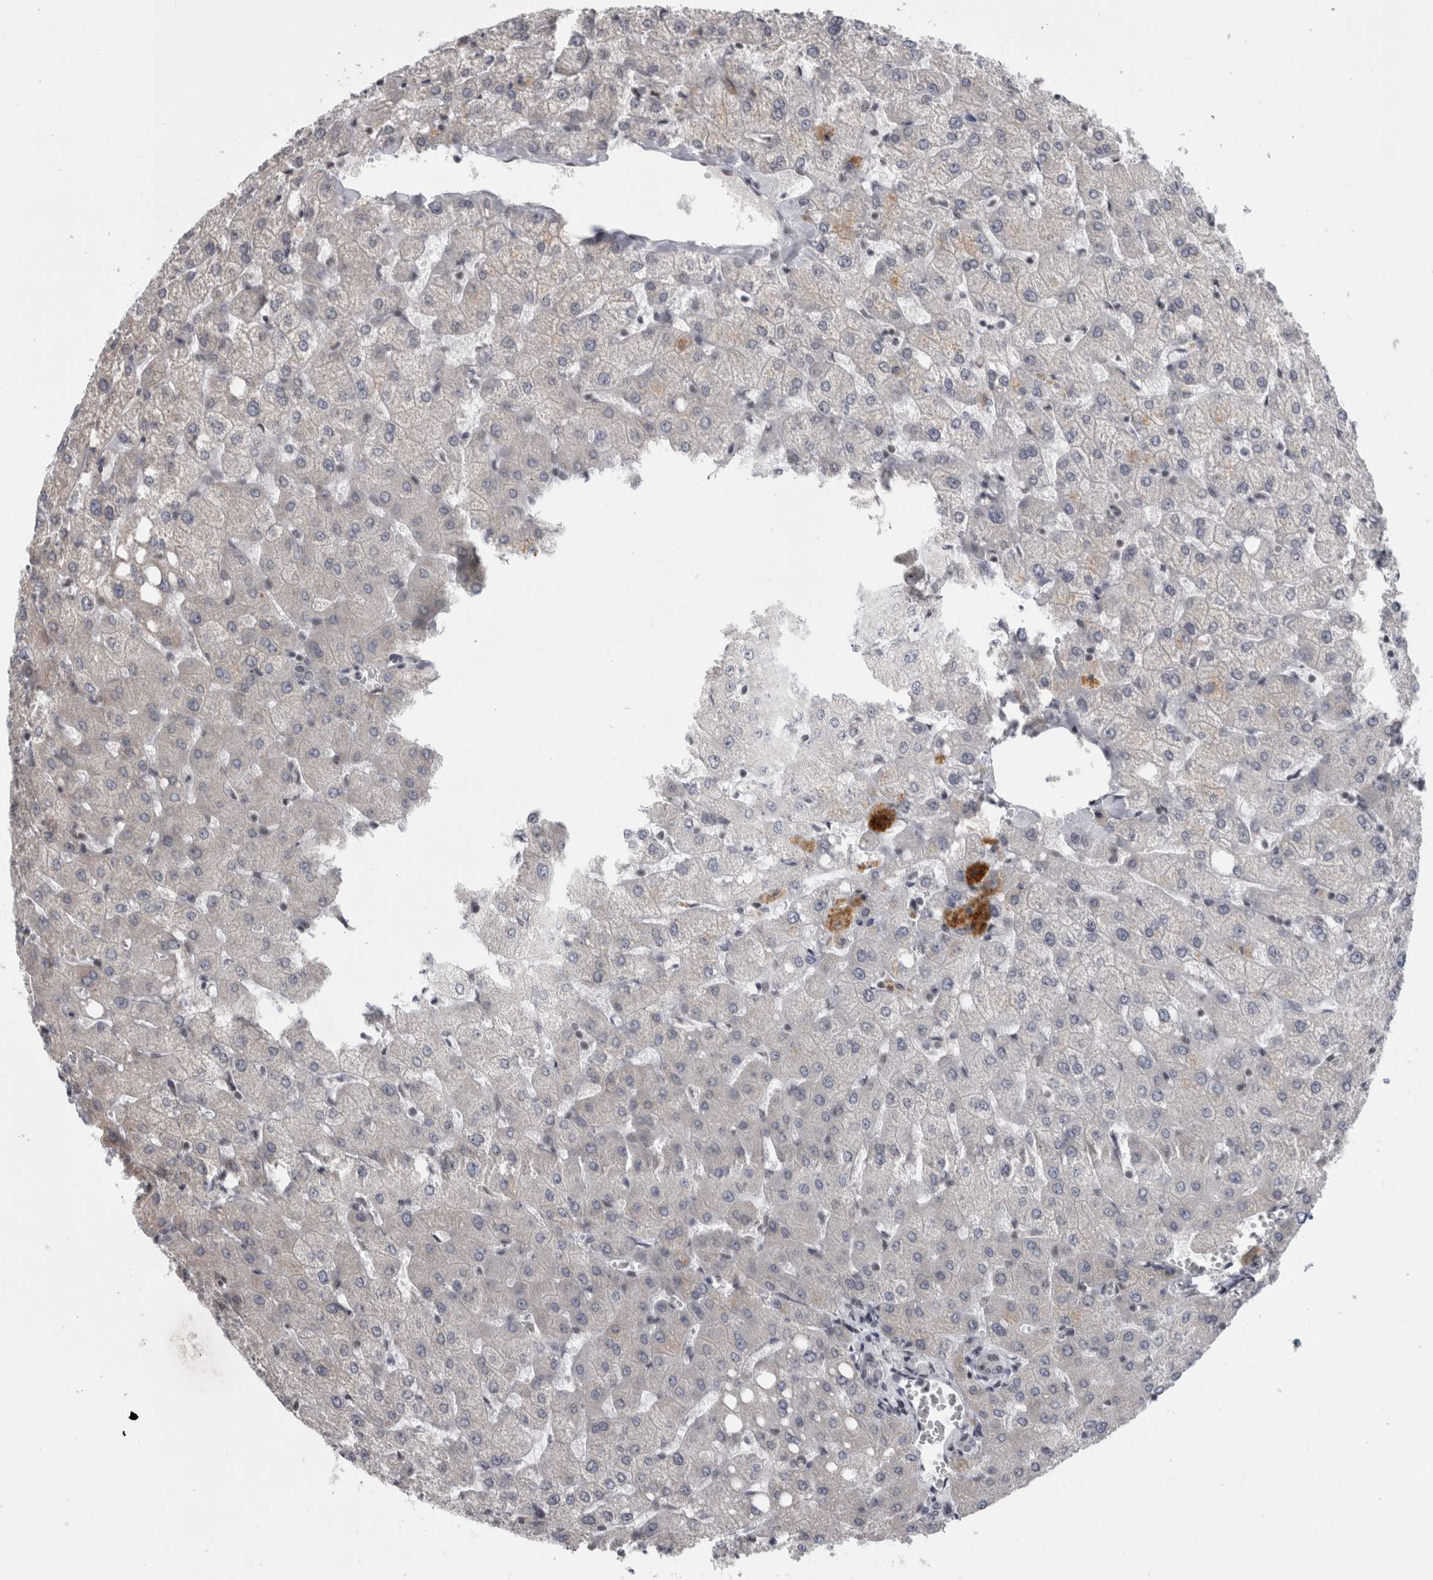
{"staining": {"intensity": "negative", "quantity": "none", "location": "none"}, "tissue": "liver", "cell_type": "Cholangiocytes", "image_type": "normal", "snomed": [{"axis": "morphology", "description": "Normal tissue, NOS"}, {"axis": "topography", "description": "Liver"}], "caption": "IHC photomicrograph of unremarkable liver stained for a protein (brown), which displays no expression in cholangiocytes.", "gene": "ARID4B", "patient": {"sex": "female", "age": 54}}